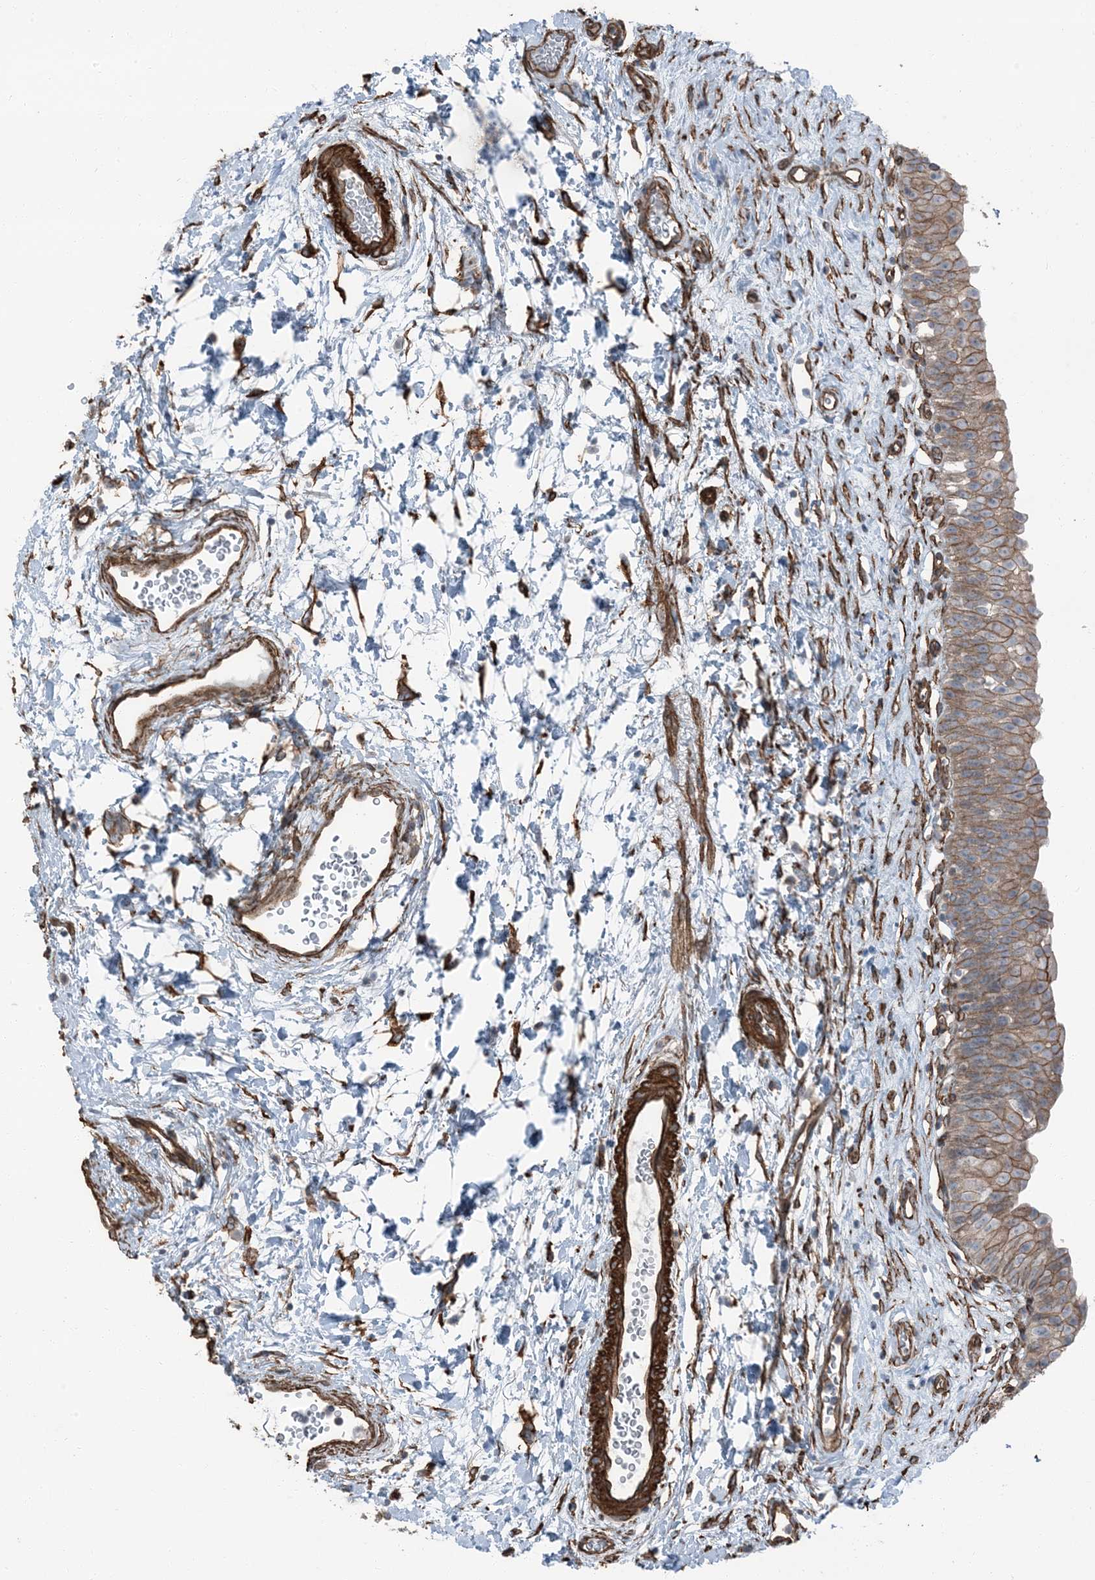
{"staining": {"intensity": "moderate", "quantity": ">75%", "location": "cytoplasmic/membranous"}, "tissue": "urinary bladder", "cell_type": "Urothelial cells", "image_type": "normal", "snomed": [{"axis": "morphology", "description": "Normal tissue, NOS"}, {"axis": "topography", "description": "Urinary bladder"}], "caption": "Immunohistochemical staining of normal human urinary bladder exhibits >75% levels of moderate cytoplasmic/membranous protein expression in about >75% of urothelial cells.", "gene": "ZFP90", "patient": {"sex": "male", "age": 51}}